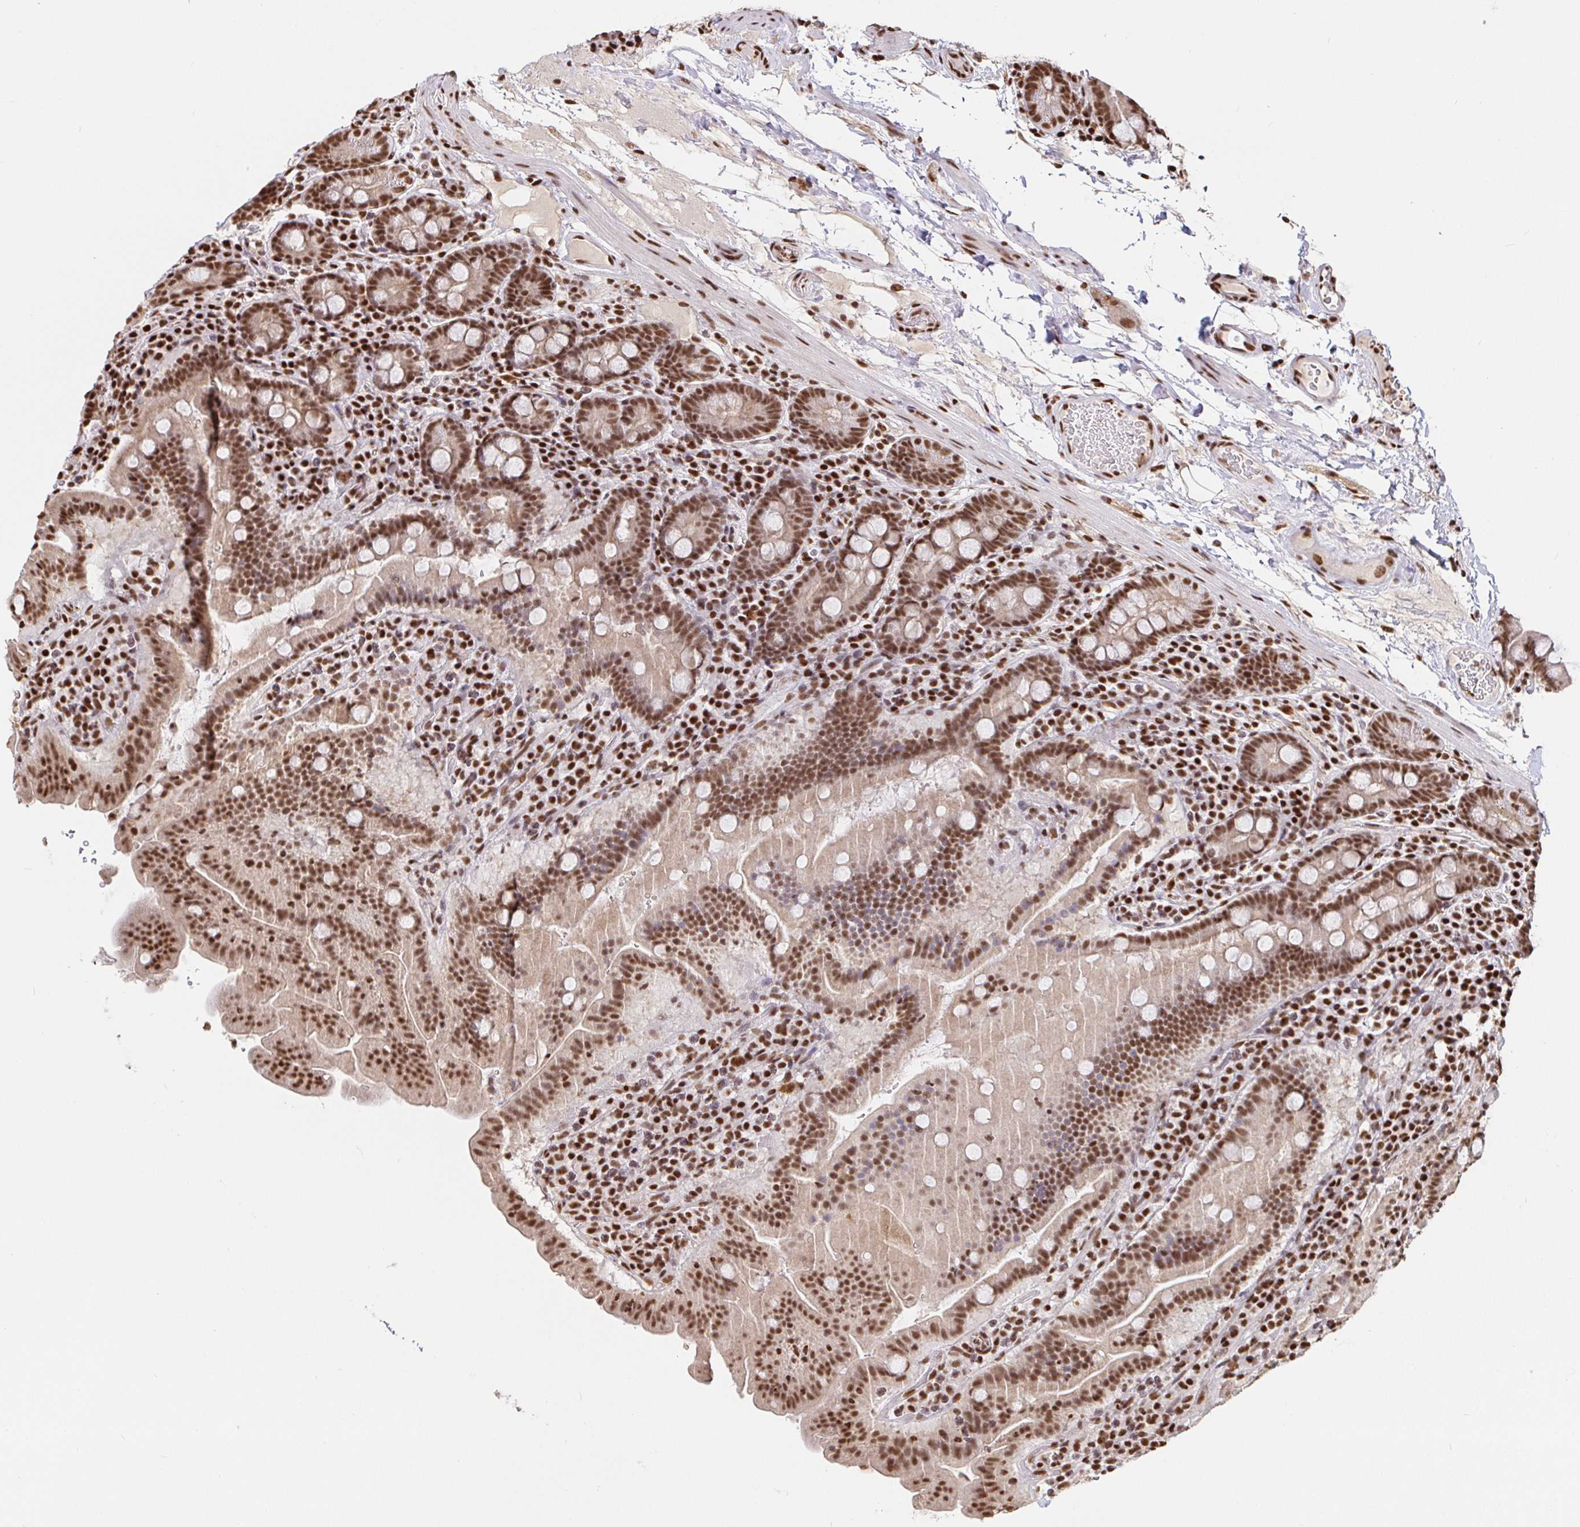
{"staining": {"intensity": "moderate", "quantity": ">75%", "location": "nuclear"}, "tissue": "small intestine", "cell_type": "Glandular cells", "image_type": "normal", "snomed": [{"axis": "morphology", "description": "Normal tissue, NOS"}, {"axis": "topography", "description": "Small intestine"}], "caption": "Unremarkable small intestine demonstrates moderate nuclear staining in approximately >75% of glandular cells, visualized by immunohistochemistry.", "gene": "SP3", "patient": {"sex": "male", "age": 26}}